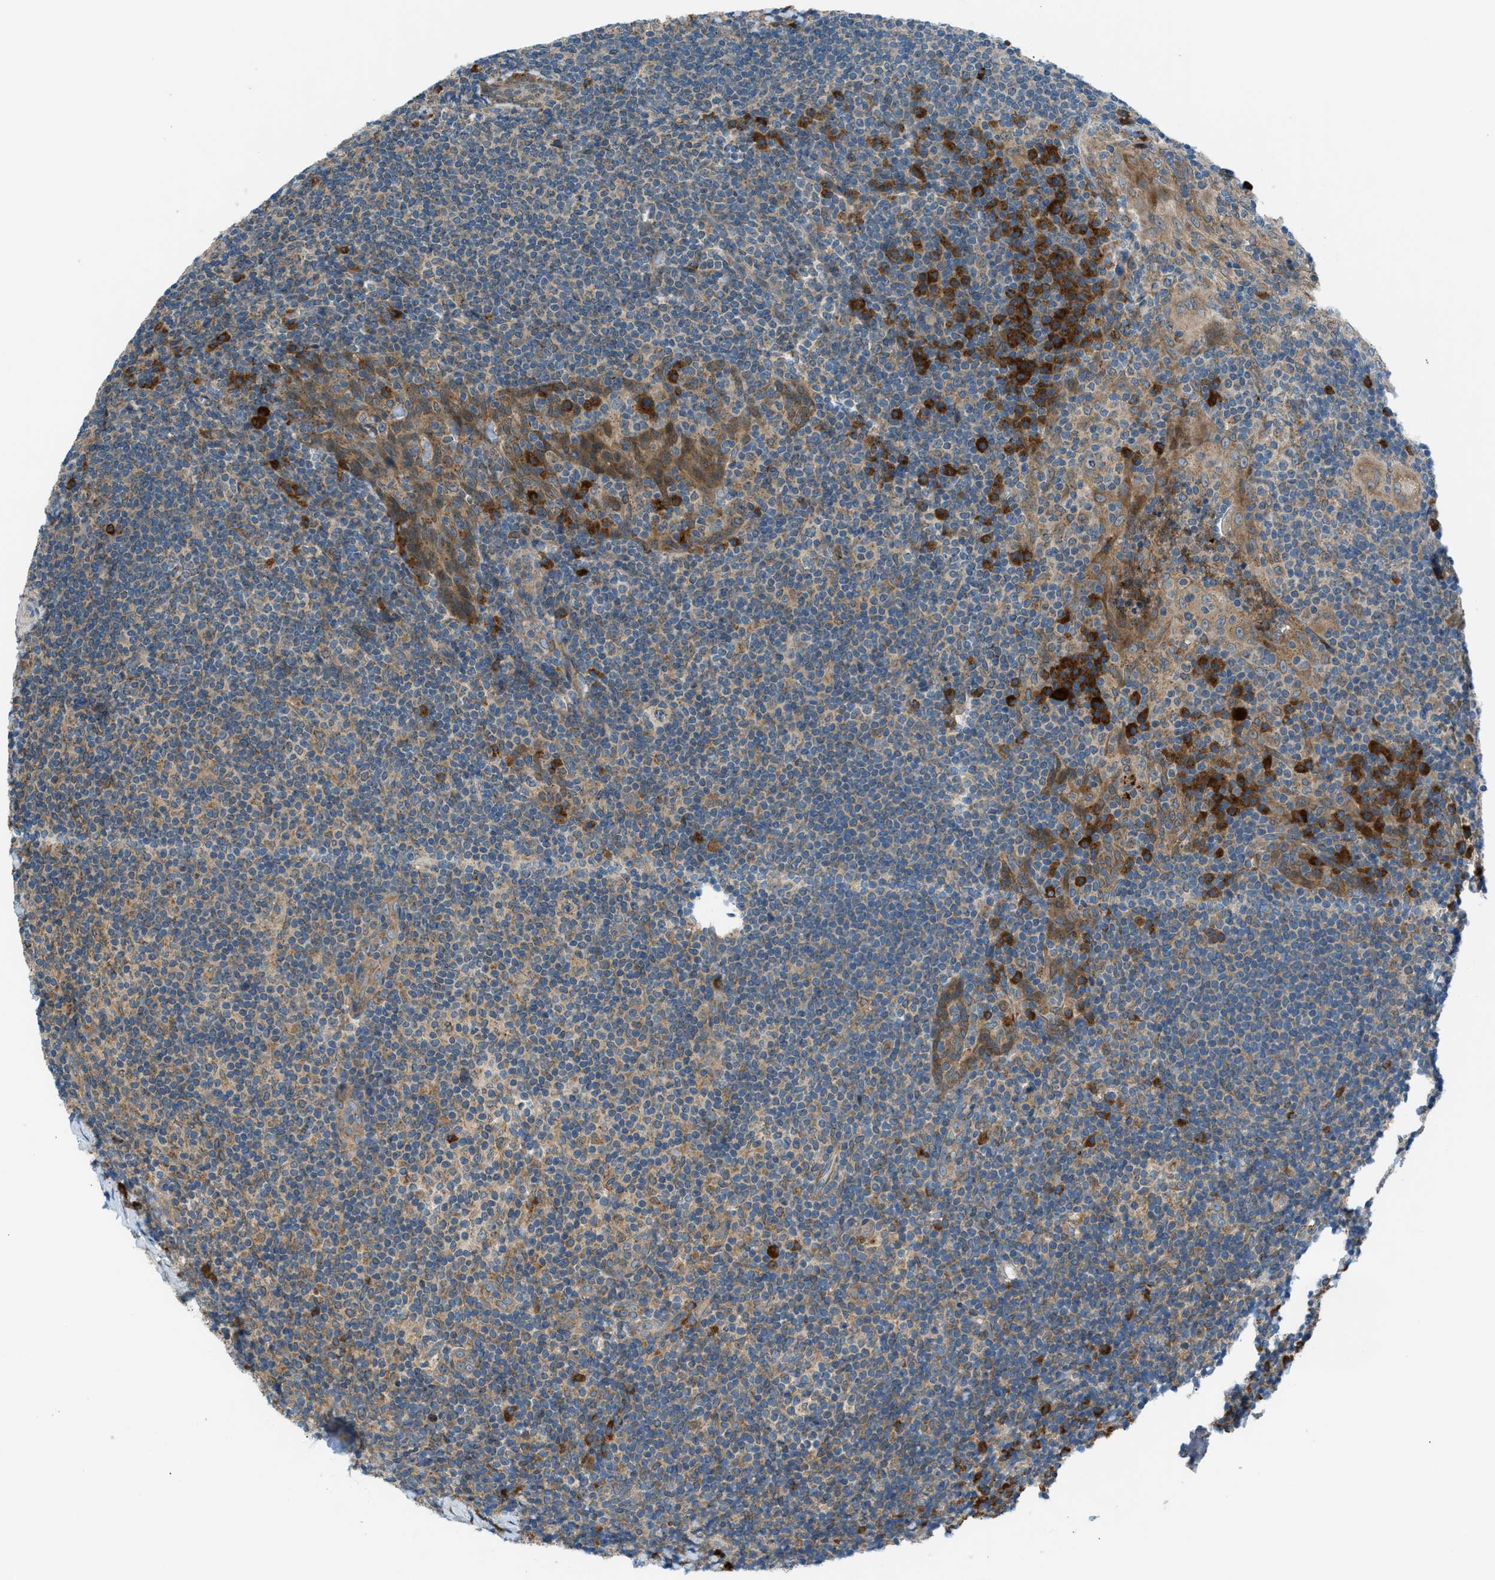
{"staining": {"intensity": "strong", "quantity": "<25%", "location": "cytoplasmic/membranous"}, "tissue": "tonsil", "cell_type": "Germinal center cells", "image_type": "normal", "snomed": [{"axis": "morphology", "description": "Normal tissue, NOS"}, {"axis": "topography", "description": "Tonsil"}], "caption": "Tonsil stained with immunohistochemistry (IHC) exhibits strong cytoplasmic/membranous positivity in approximately <25% of germinal center cells.", "gene": "EDARADD", "patient": {"sex": "male", "age": 37}}